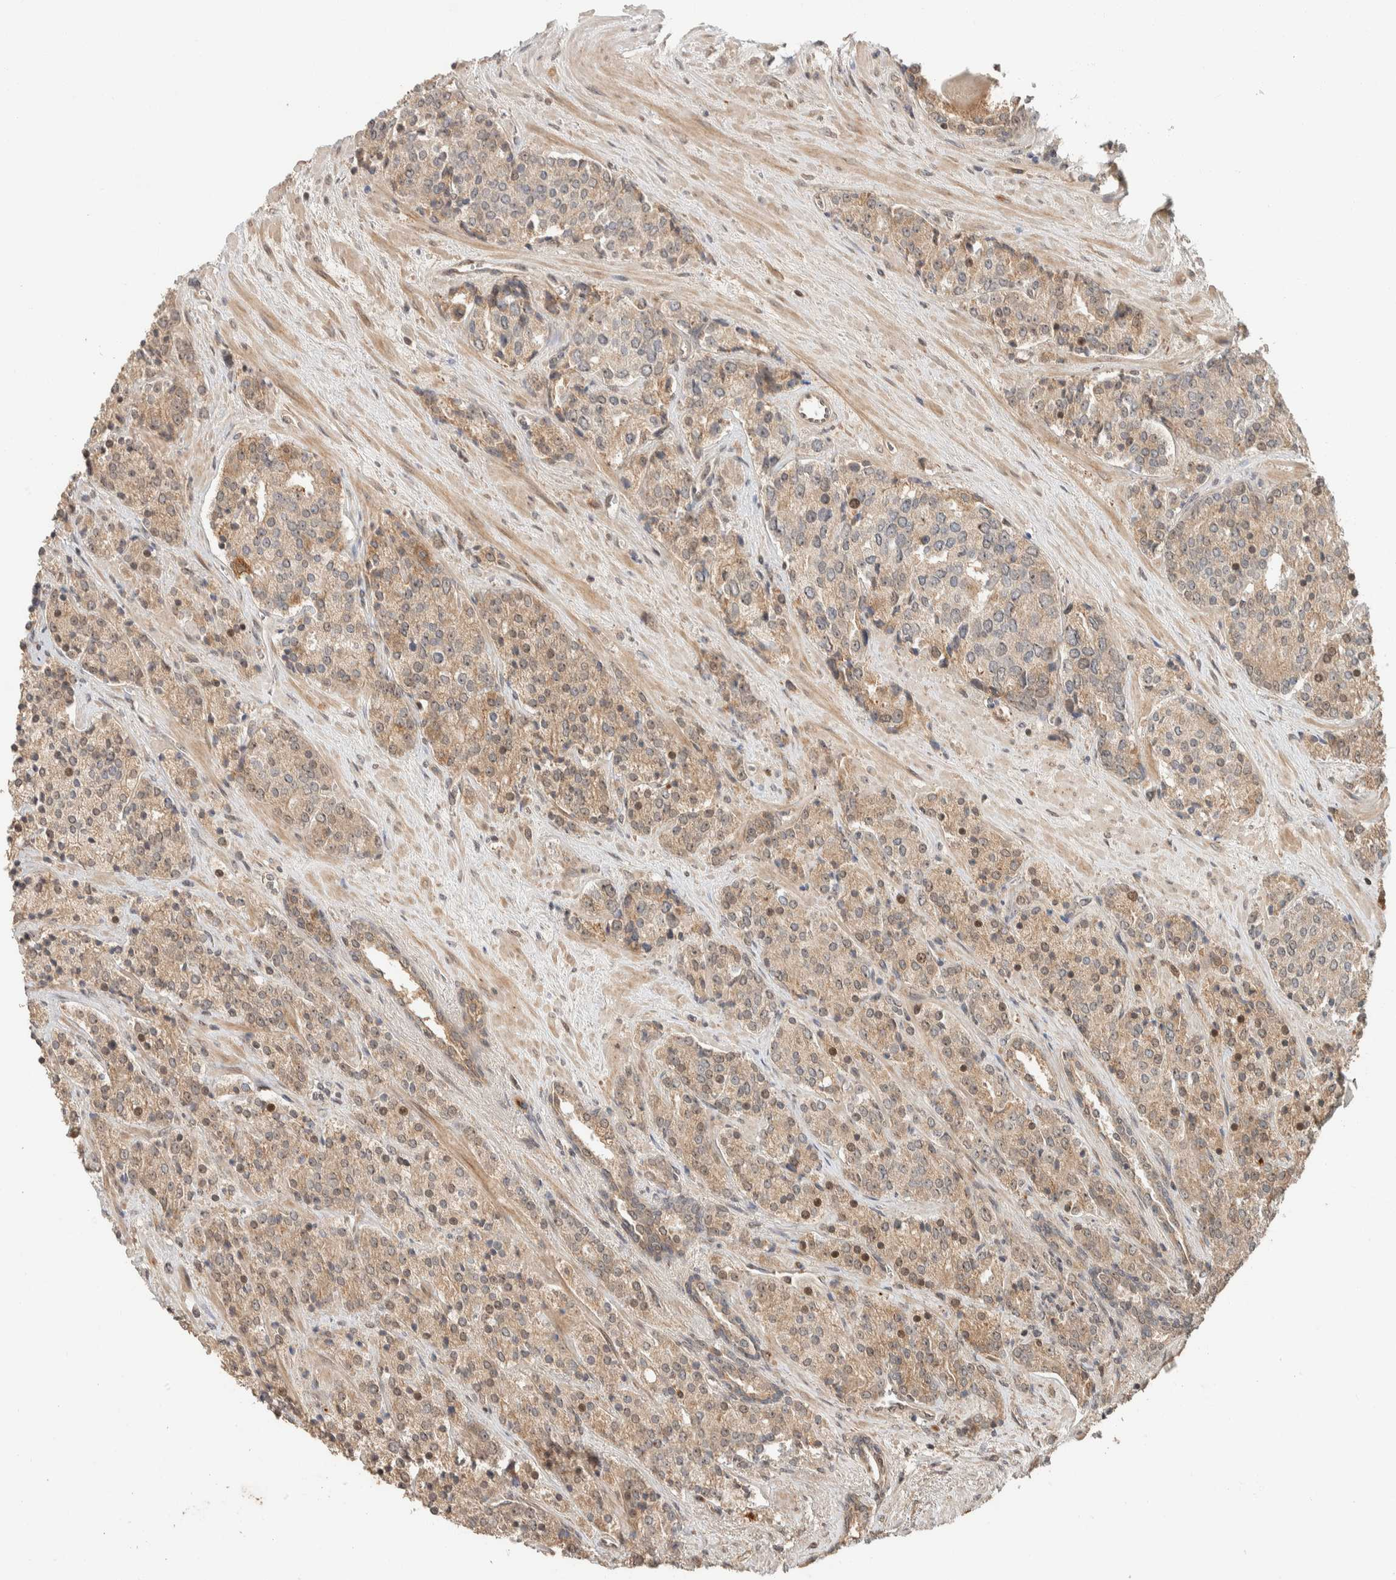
{"staining": {"intensity": "weak", "quantity": ">75%", "location": "cytoplasmic/membranous,nuclear"}, "tissue": "prostate cancer", "cell_type": "Tumor cells", "image_type": "cancer", "snomed": [{"axis": "morphology", "description": "Adenocarcinoma, High grade"}, {"axis": "topography", "description": "Prostate"}], "caption": "Brown immunohistochemical staining in high-grade adenocarcinoma (prostate) displays weak cytoplasmic/membranous and nuclear expression in about >75% of tumor cells.", "gene": "ZBTB2", "patient": {"sex": "male", "age": 71}}